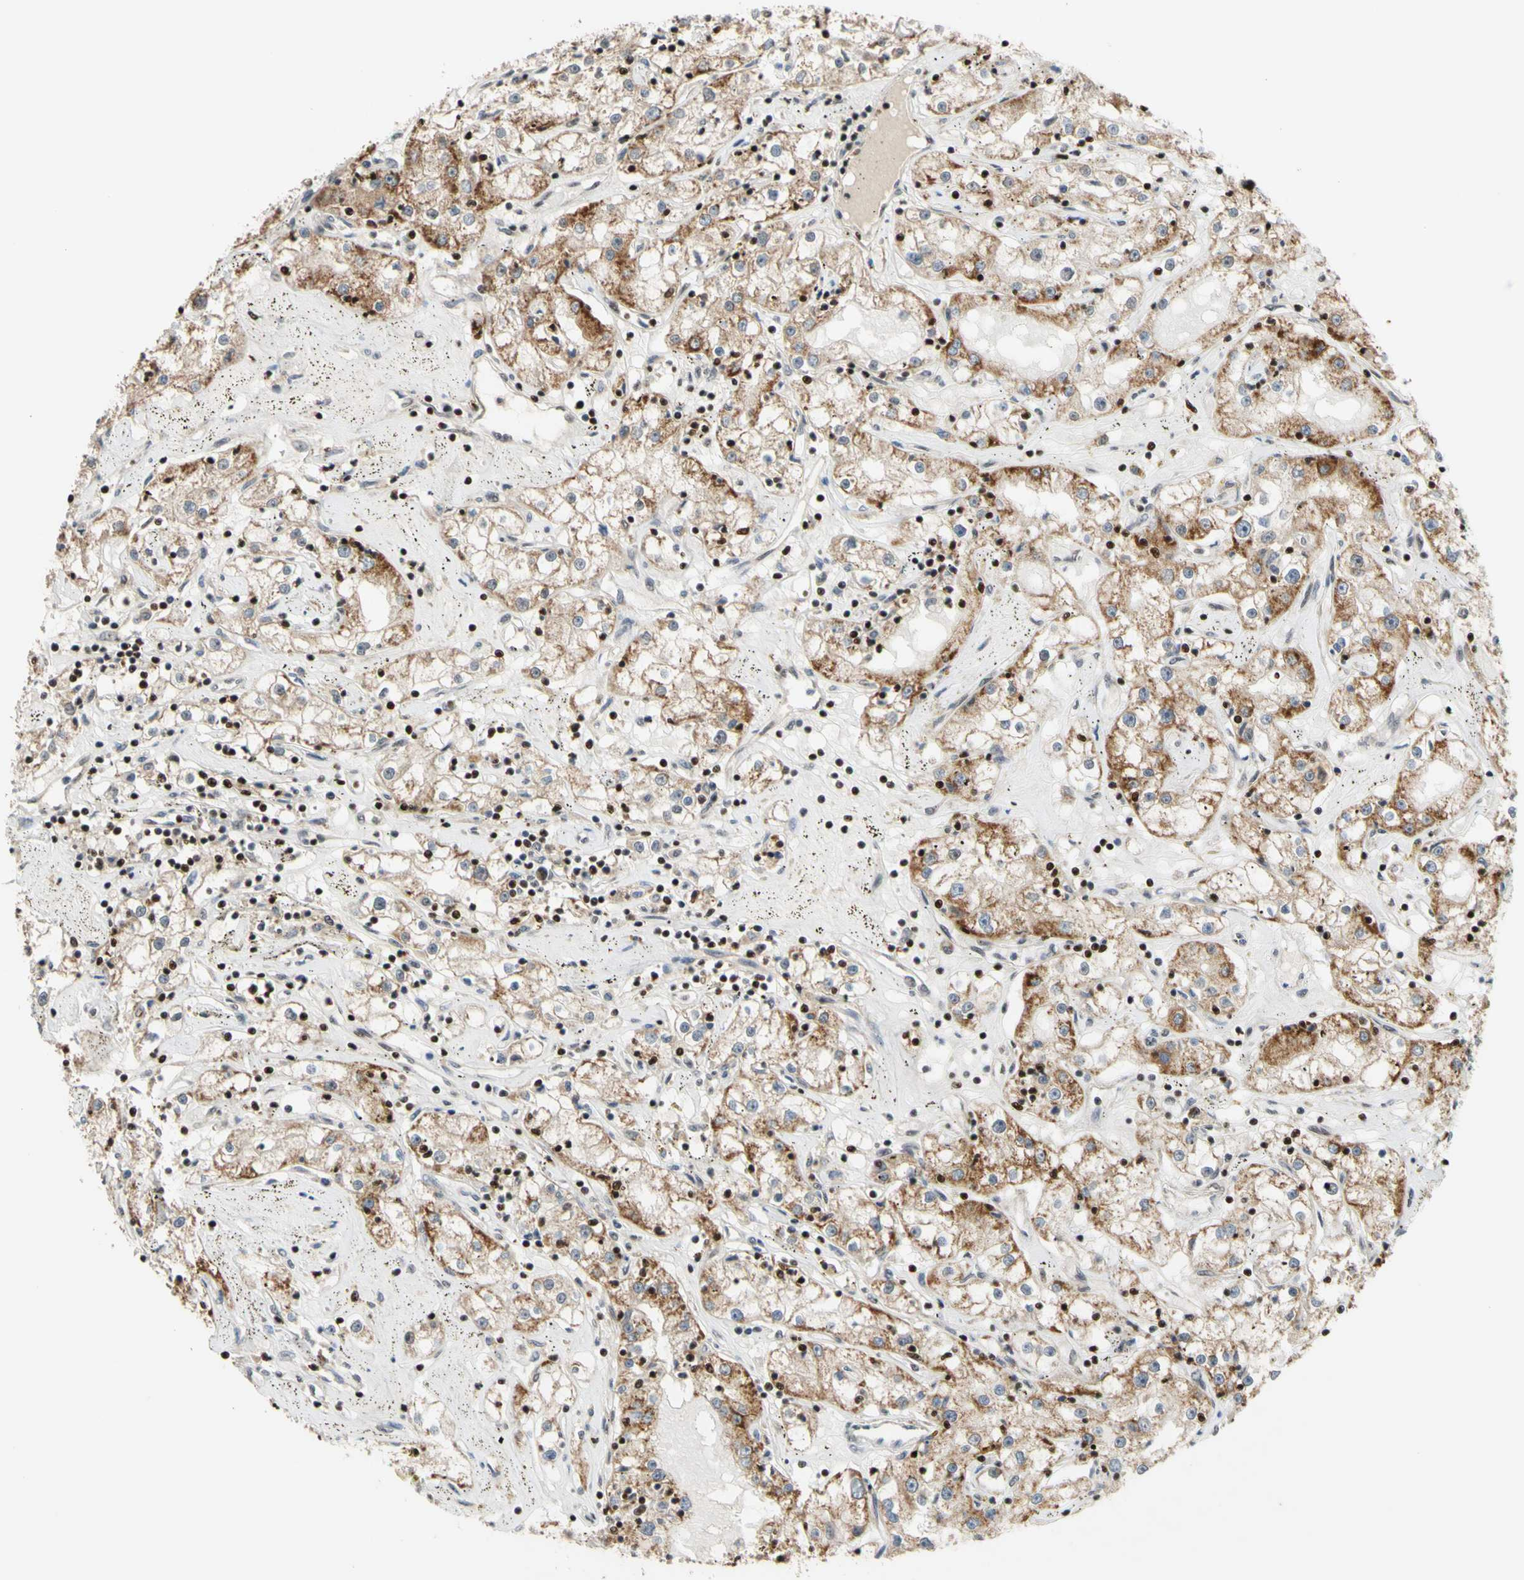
{"staining": {"intensity": "moderate", "quantity": ">75%", "location": "cytoplasmic/membranous"}, "tissue": "renal cancer", "cell_type": "Tumor cells", "image_type": "cancer", "snomed": [{"axis": "morphology", "description": "Adenocarcinoma, NOS"}, {"axis": "topography", "description": "Kidney"}], "caption": "IHC image of human renal cancer (adenocarcinoma) stained for a protein (brown), which displays medium levels of moderate cytoplasmic/membranous positivity in about >75% of tumor cells.", "gene": "SP4", "patient": {"sex": "male", "age": 56}}